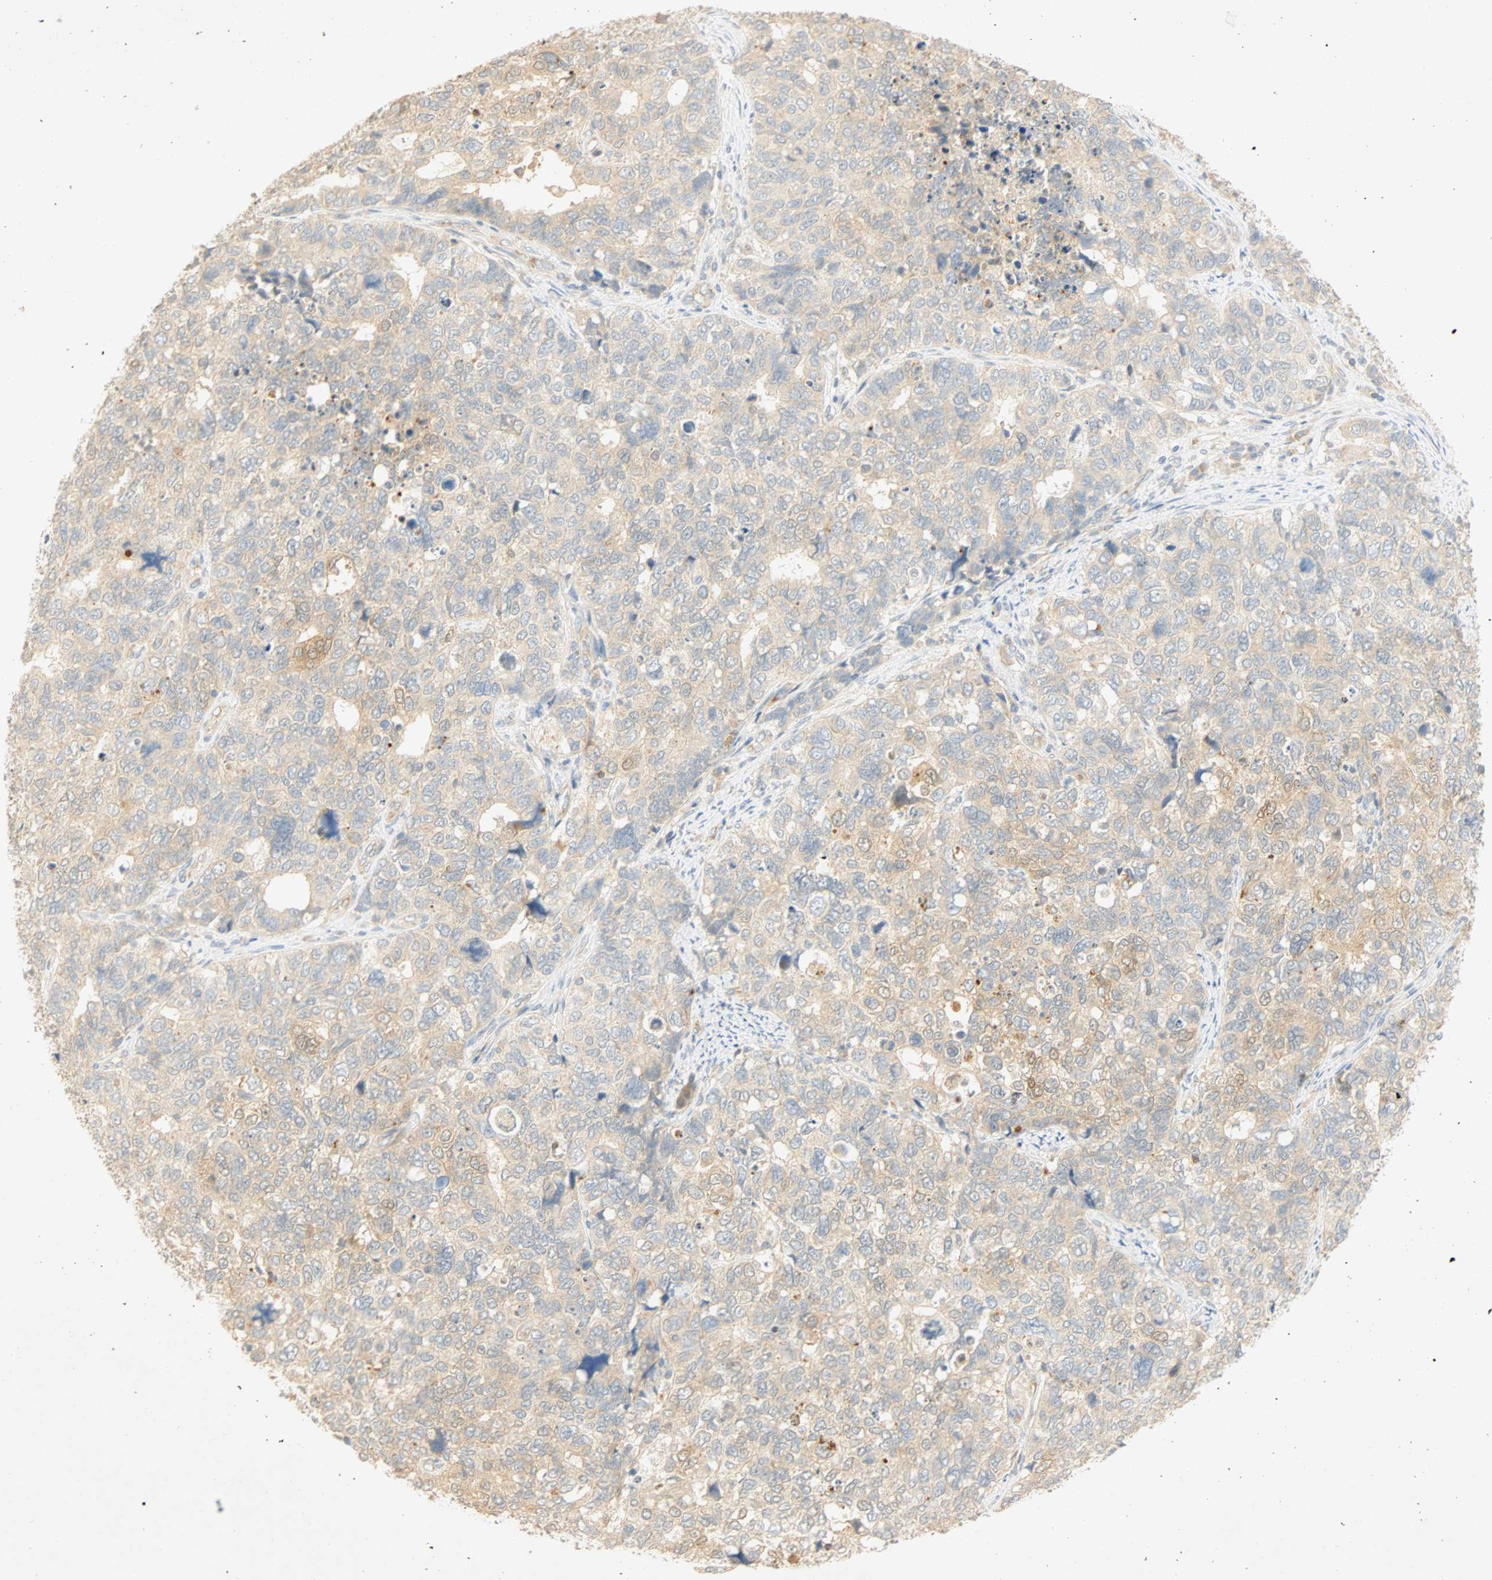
{"staining": {"intensity": "weak", "quantity": "25%-75%", "location": "cytoplasmic/membranous"}, "tissue": "cervical cancer", "cell_type": "Tumor cells", "image_type": "cancer", "snomed": [{"axis": "morphology", "description": "Squamous cell carcinoma, NOS"}, {"axis": "topography", "description": "Cervix"}], "caption": "An immunohistochemistry (IHC) image of tumor tissue is shown. Protein staining in brown highlights weak cytoplasmic/membranous positivity in cervical squamous cell carcinoma within tumor cells.", "gene": "SELENBP1", "patient": {"sex": "female", "age": 63}}